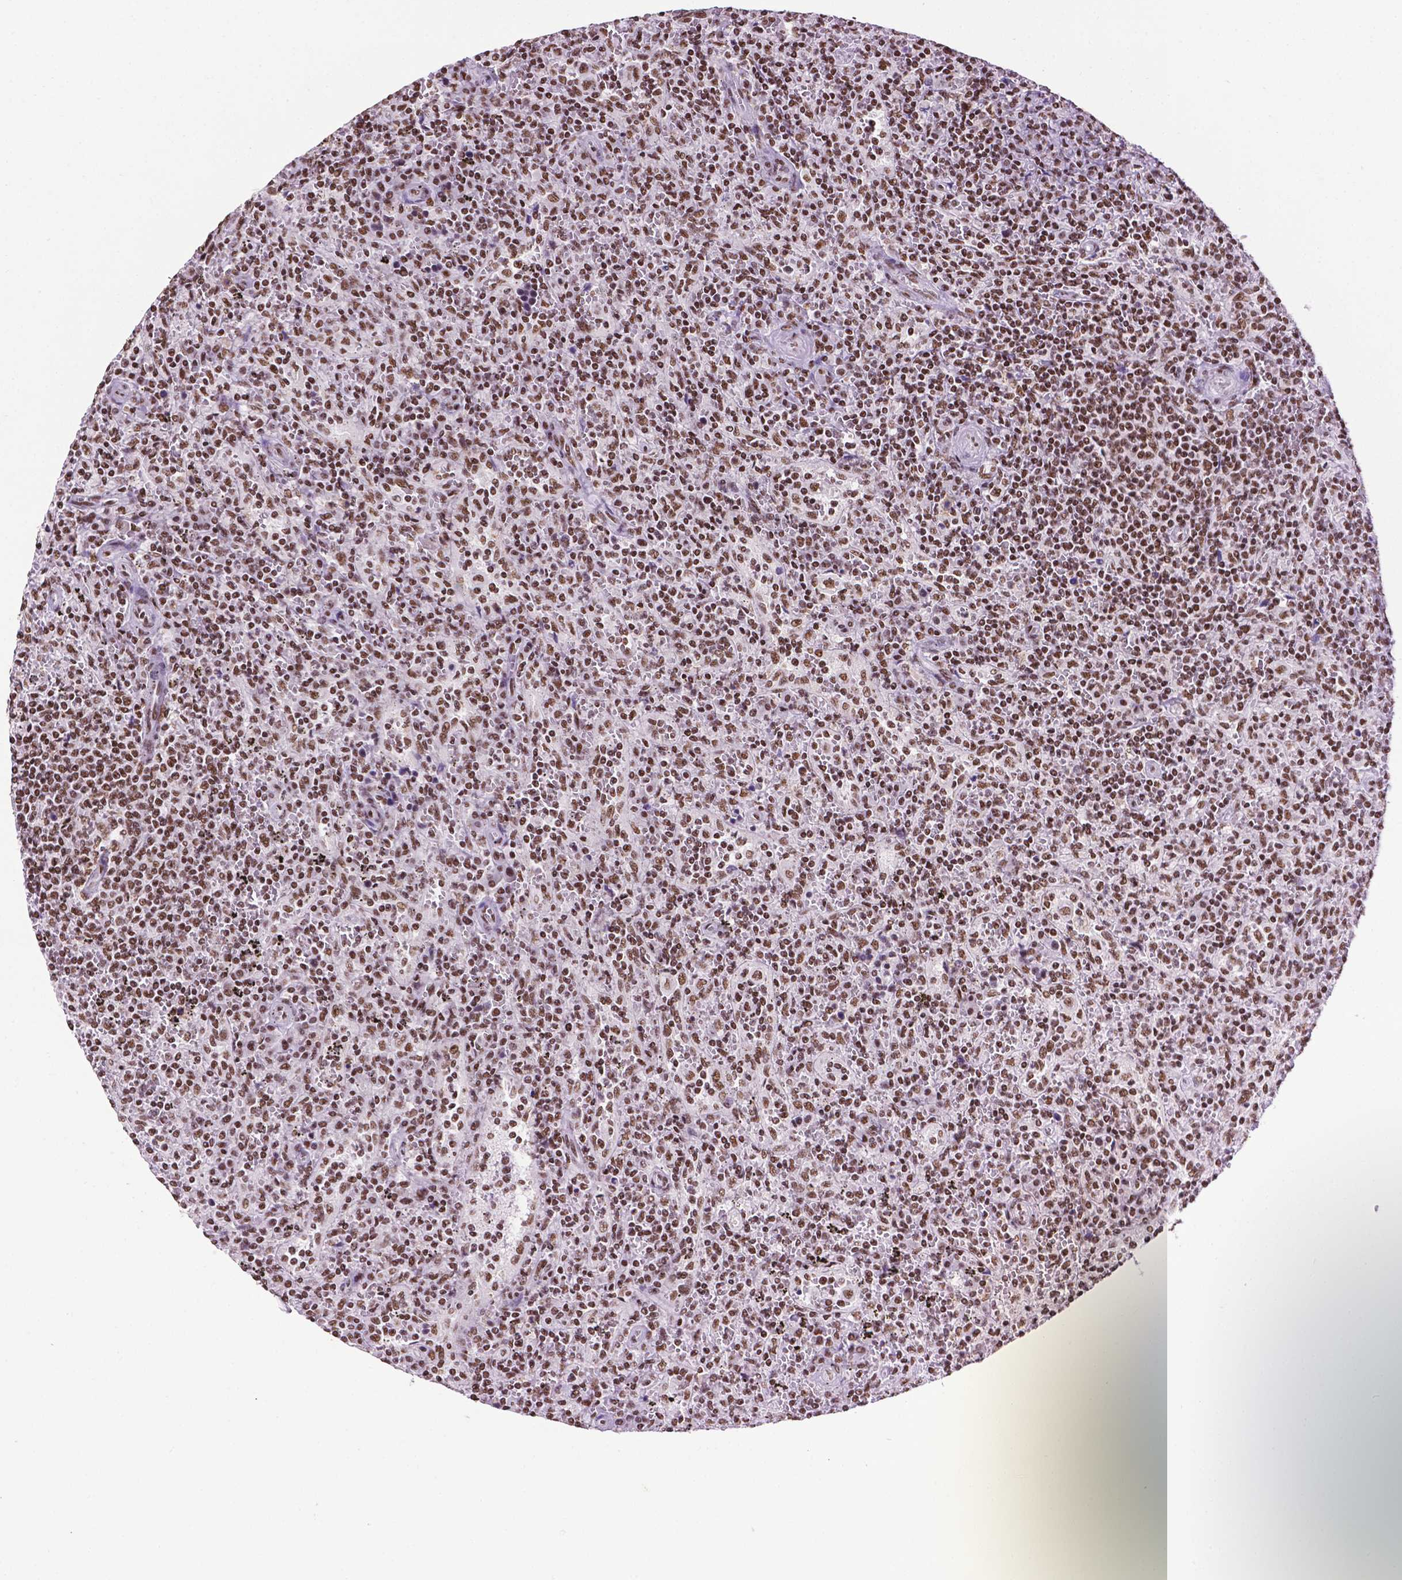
{"staining": {"intensity": "moderate", "quantity": ">75%", "location": "nuclear"}, "tissue": "lymphoma", "cell_type": "Tumor cells", "image_type": "cancer", "snomed": [{"axis": "morphology", "description": "Malignant lymphoma, non-Hodgkin's type, Low grade"}, {"axis": "topography", "description": "Spleen"}], "caption": "Immunohistochemistry staining of lymphoma, which reveals medium levels of moderate nuclear expression in about >75% of tumor cells indicating moderate nuclear protein positivity. The staining was performed using DAB (3,3'-diaminobenzidine) (brown) for protein detection and nuclei were counterstained in hematoxylin (blue).", "gene": "CCAR2", "patient": {"sex": "male", "age": 62}}